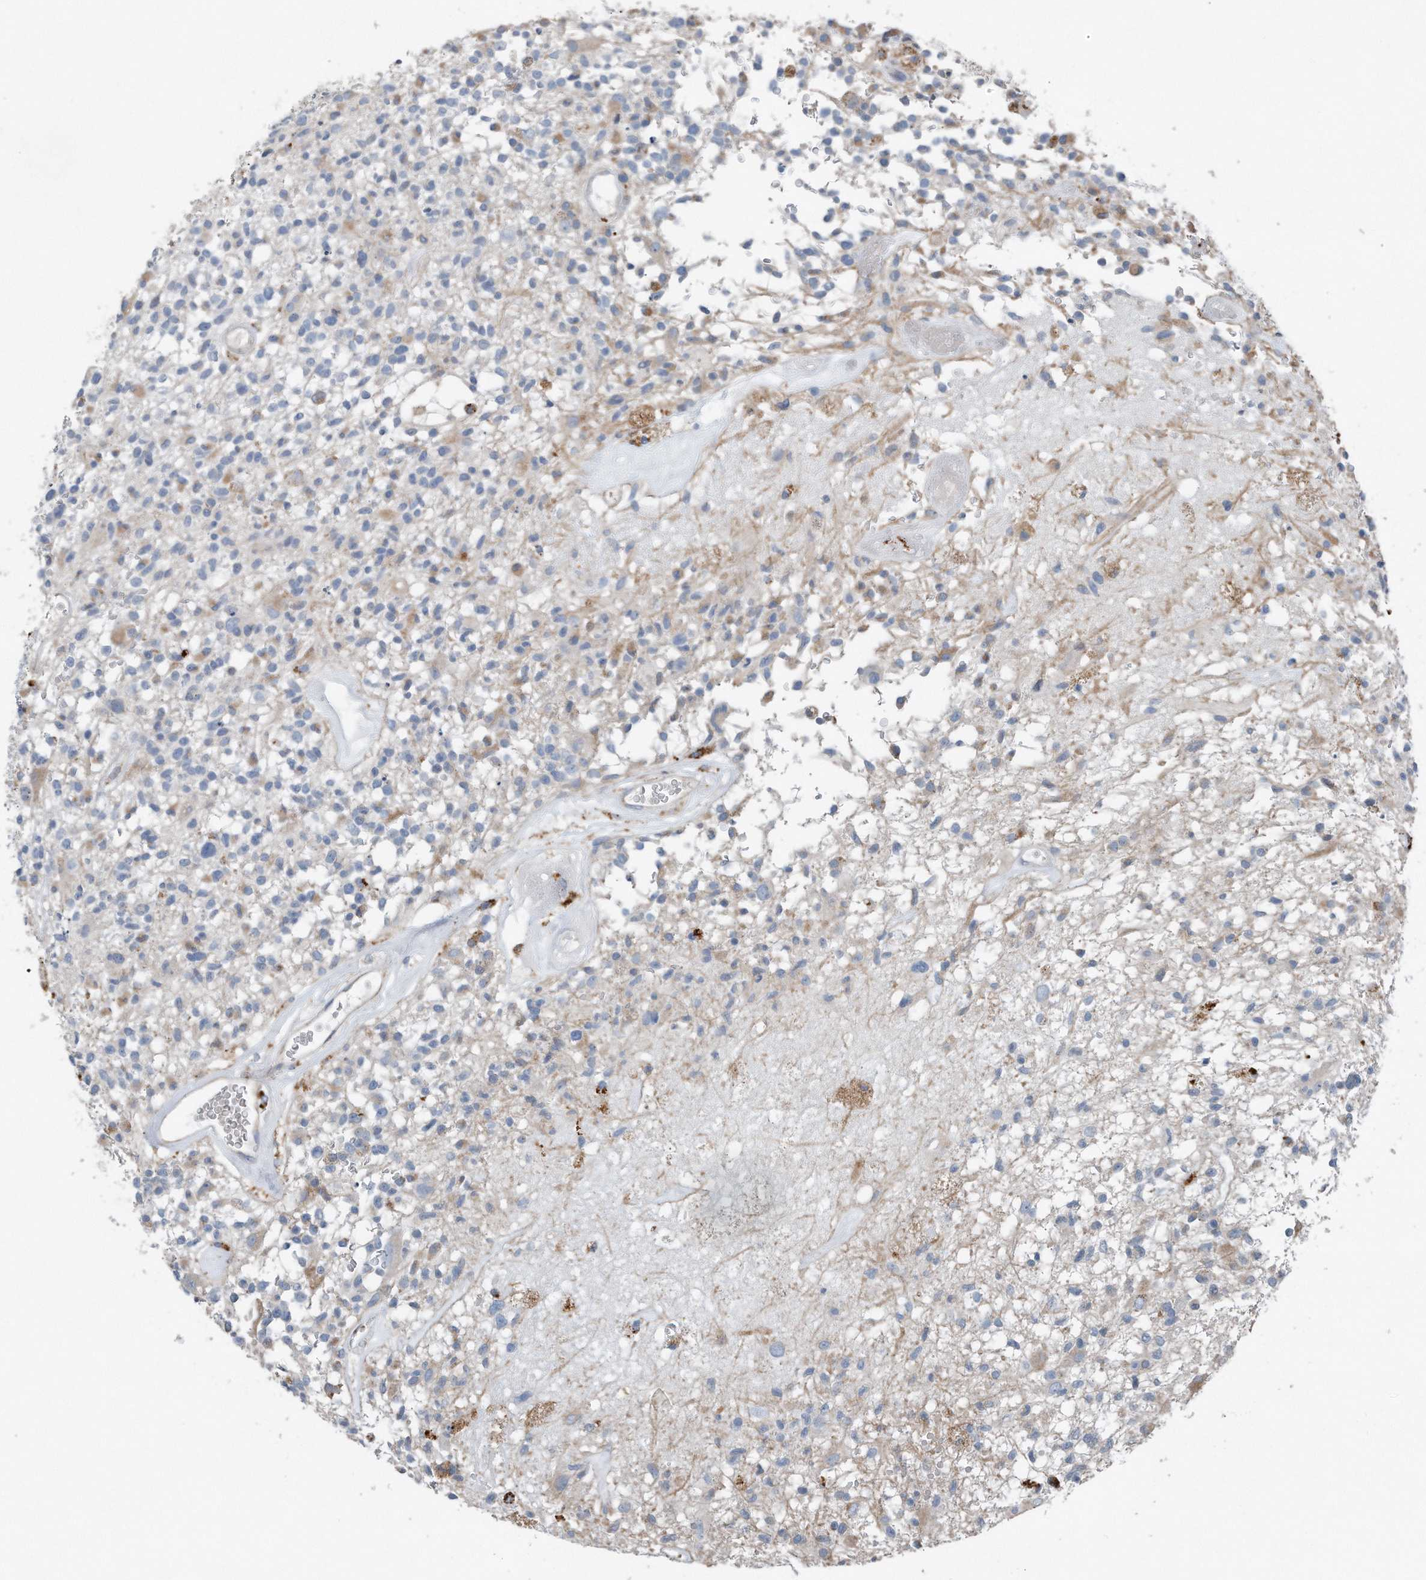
{"staining": {"intensity": "negative", "quantity": "none", "location": "none"}, "tissue": "glioma", "cell_type": "Tumor cells", "image_type": "cancer", "snomed": [{"axis": "morphology", "description": "Glioma, malignant, High grade"}, {"axis": "morphology", "description": "Glioblastoma, NOS"}, {"axis": "topography", "description": "Brain"}], "caption": "A photomicrograph of glioblastoma stained for a protein demonstrates no brown staining in tumor cells. (IHC, brightfield microscopy, high magnification).", "gene": "ZNF772", "patient": {"sex": "male", "age": 60}}